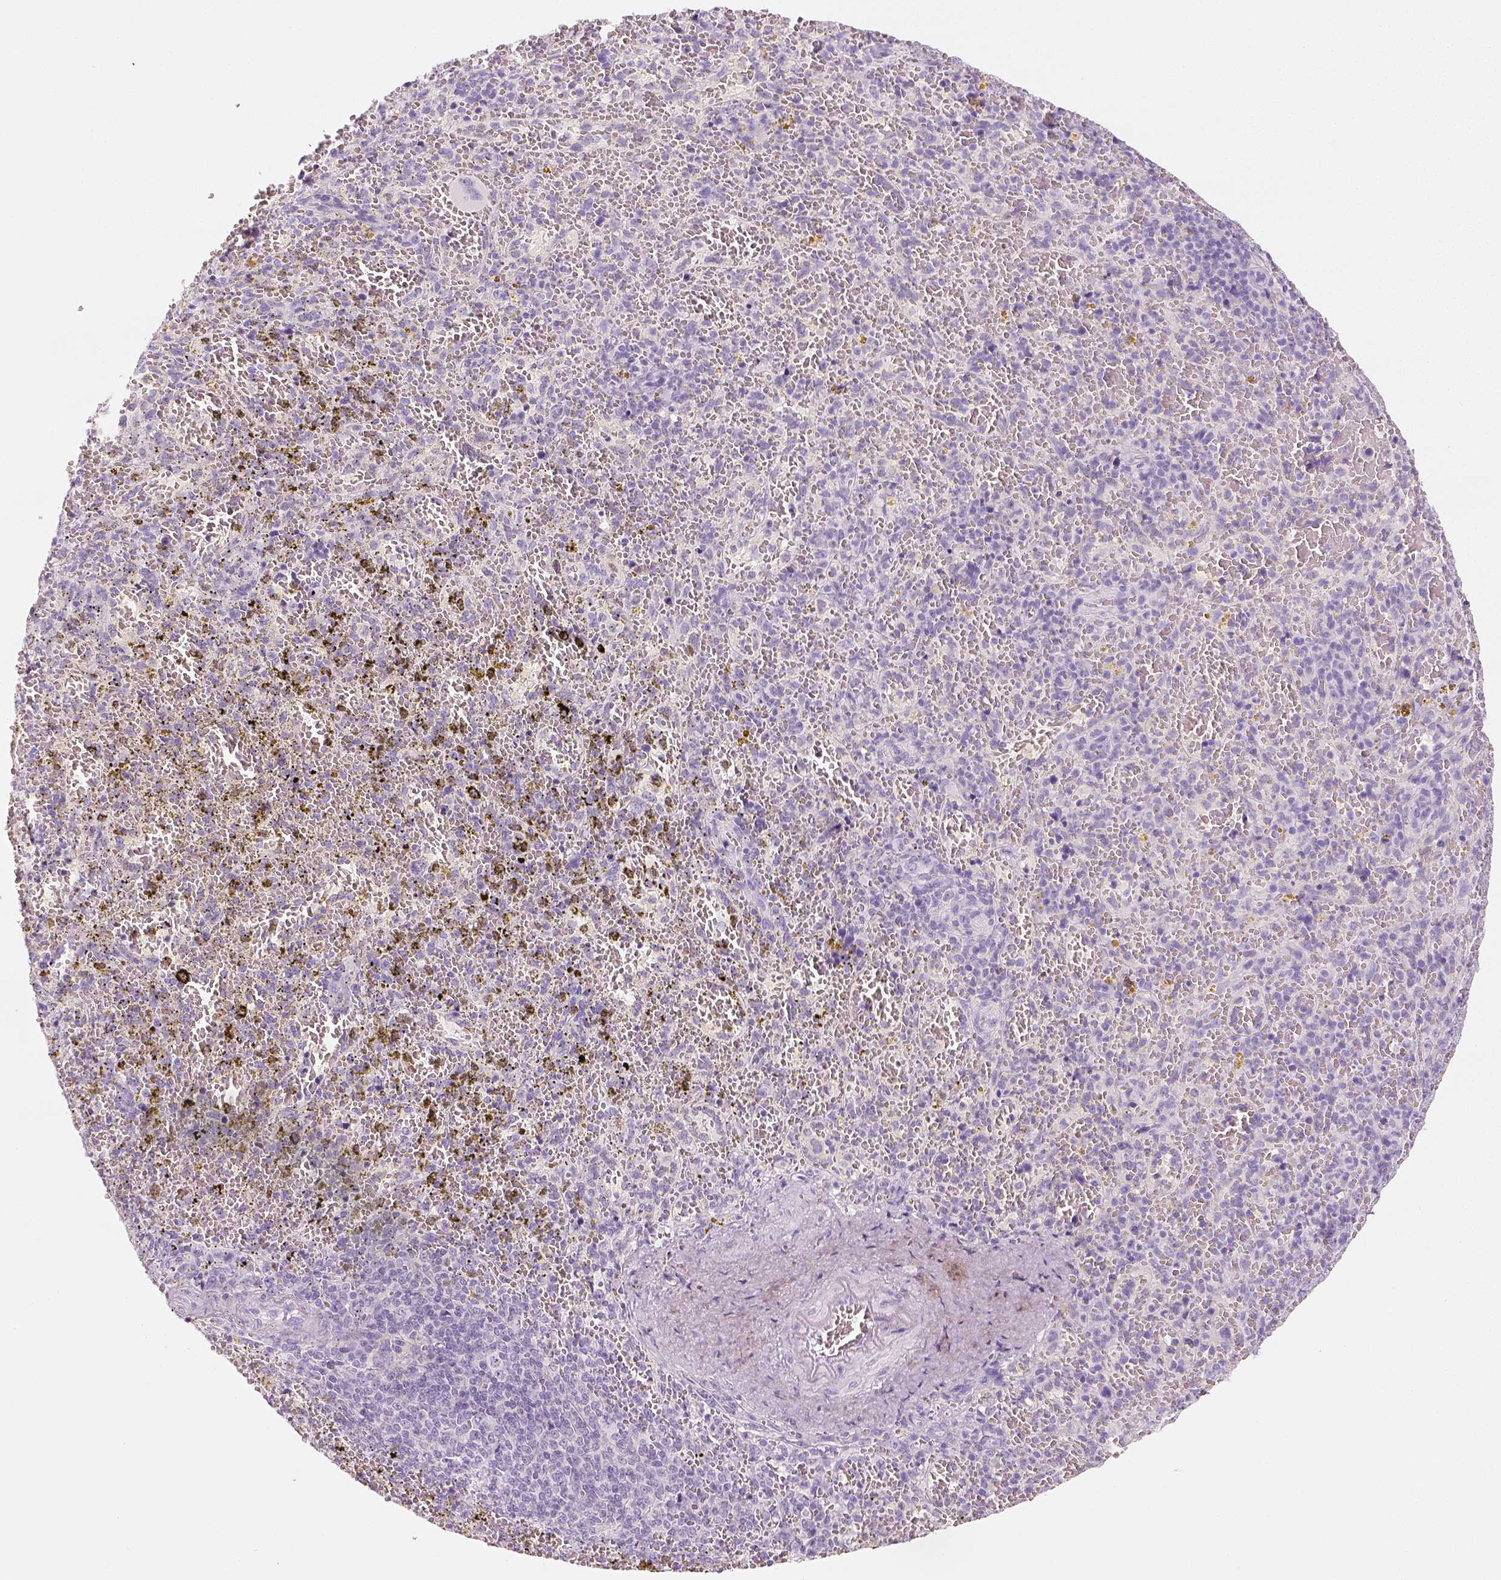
{"staining": {"intensity": "negative", "quantity": "none", "location": "none"}, "tissue": "spleen", "cell_type": "Cells in red pulp", "image_type": "normal", "snomed": [{"axis": "morphology", "description": "Normal tissue, NOS"}, {"axis": "topography", "description": "Spleen"}], "caption": "Human spleen stained for a protein using IHC reveals no staining in cells in red pulp.", "gene": "NECAB2", "patient": {"sex": "female", "age": 50}}